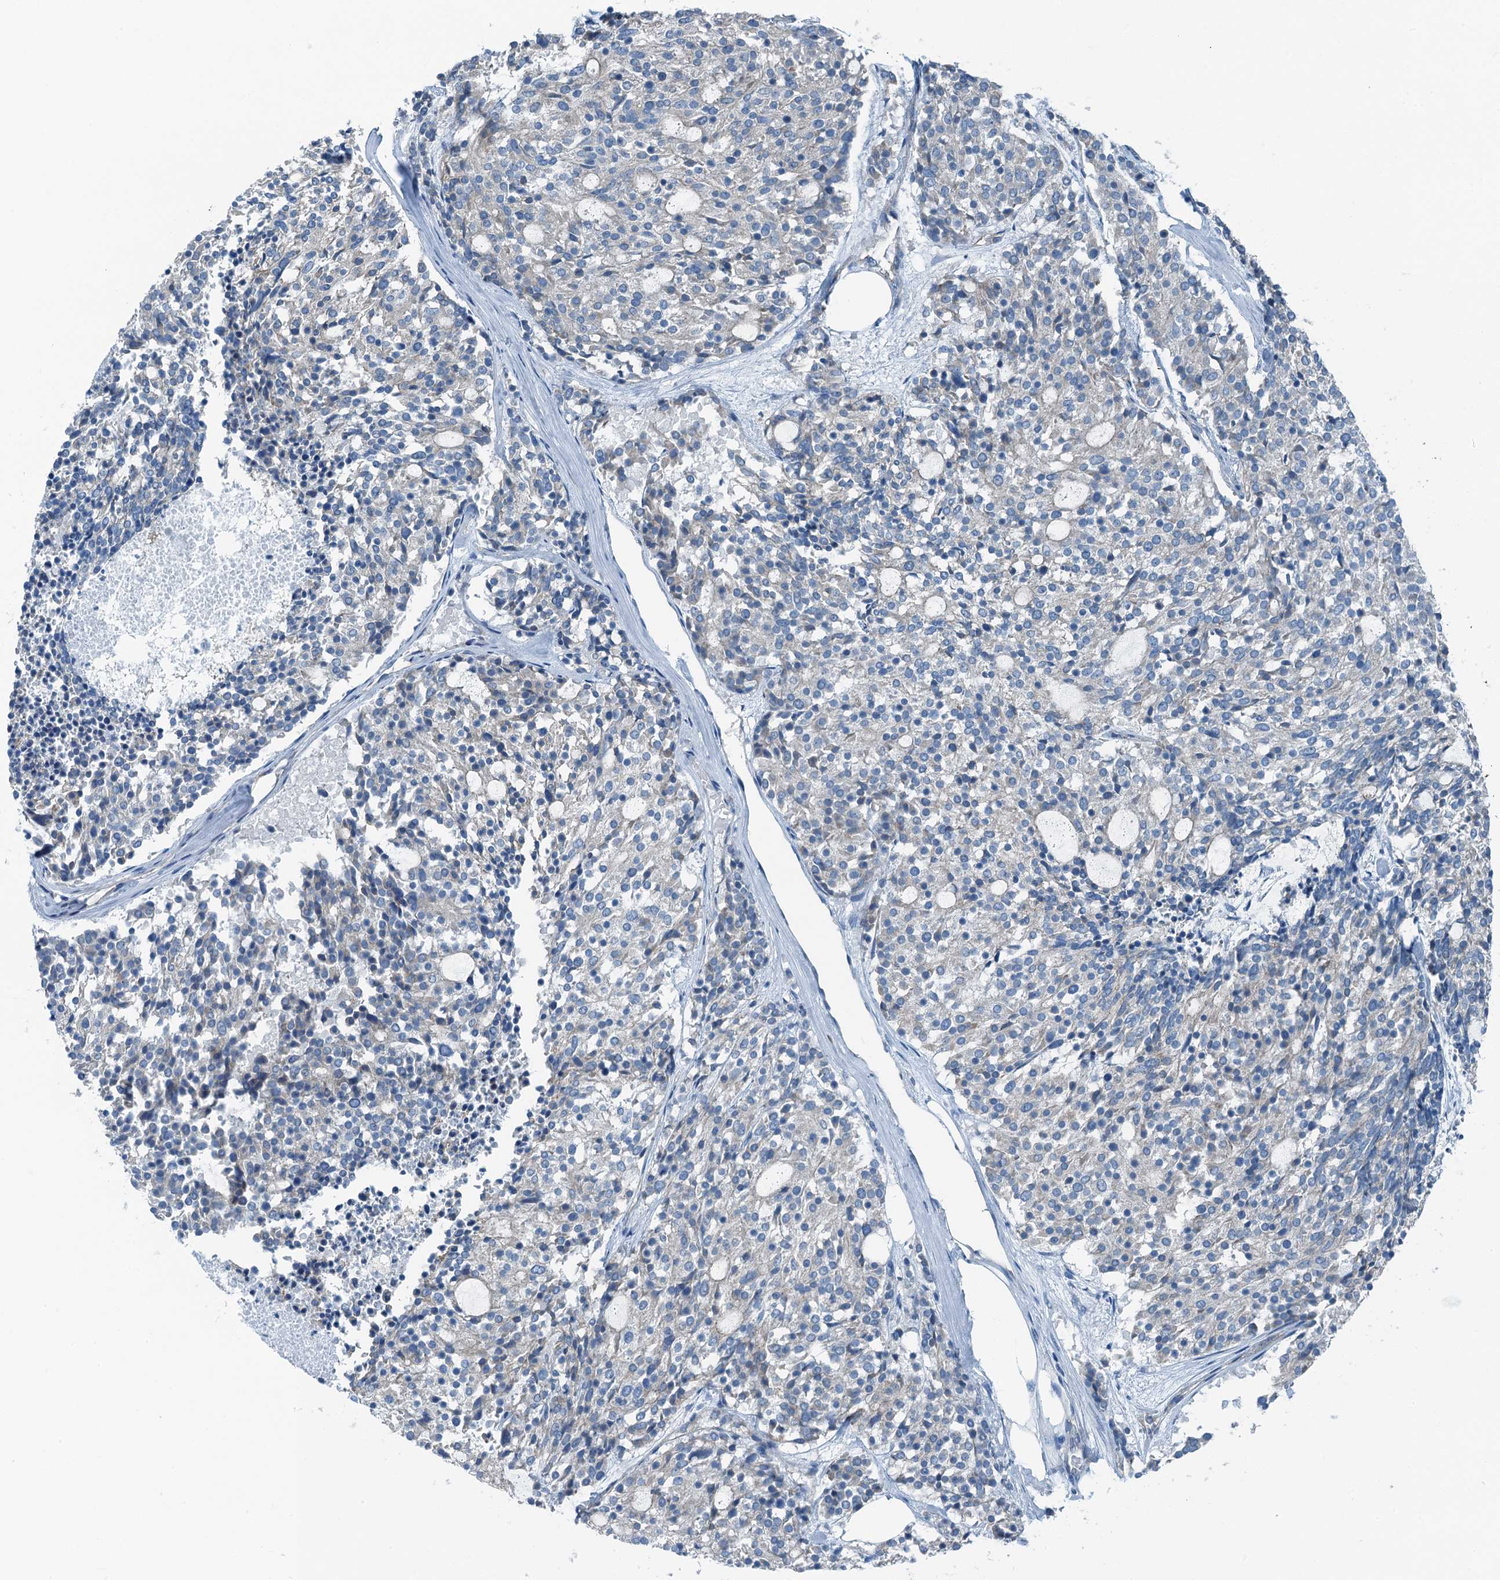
{"staining": {"intensity": "negative", "quantity": "none", "location": "none"}, "tissue": "carcinoid", "cell_type": "Tumor cells", "image_type": "cancer", "snomed": [{"axis": "morphology", "description": "Carcinoid, malignant, NOS"}, {"axis": "topography", "description": "Pancreas"}], "caption": "Micrograph shows no significant protein expression in tumor cells of carcinoid (malignant).", "gene": "TMOD2", "patient": {"sex": "female", "age": 54}}